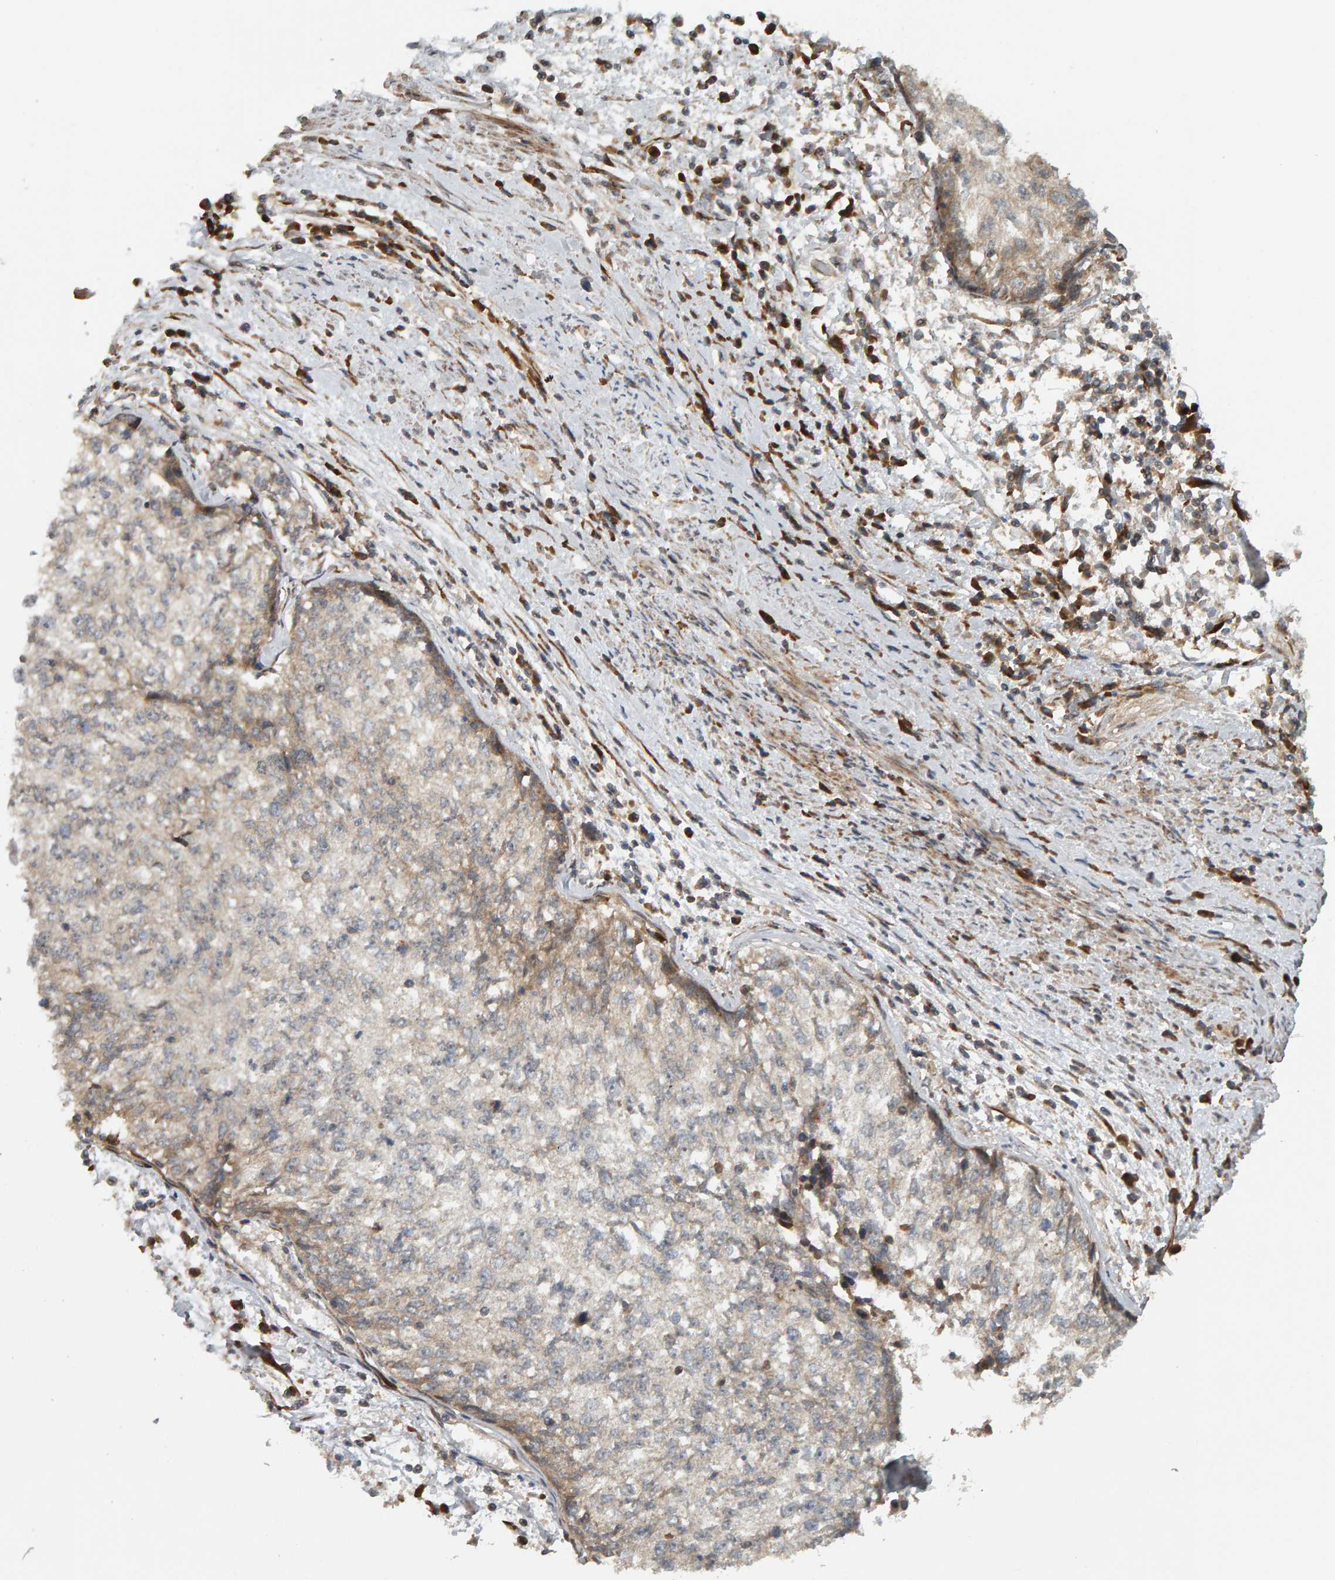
{"staining": {"intensity": "weak", "quantity": "25%-75%", "location": "cytoplasmic/membranous"}, "tissue": "cervical cancer", "cell_type": "Tumor cells", "image_type": "cancer", "snomed": [{"axis": "morphology", "description": "Squamous cell carcinoma, NOS"}, {"axis": "topography", "description": "Cervix"}], "caption": "Immunohistochemistry (IHC) of human cervical cancer (squamous cell carcinoma) demonstrates low levels of weak cytoplasmic/membranous expression in about 25%-75% of tumor cells.", "gene": "ZFAND1", "patient": {"sex": "female", "age": 57}}